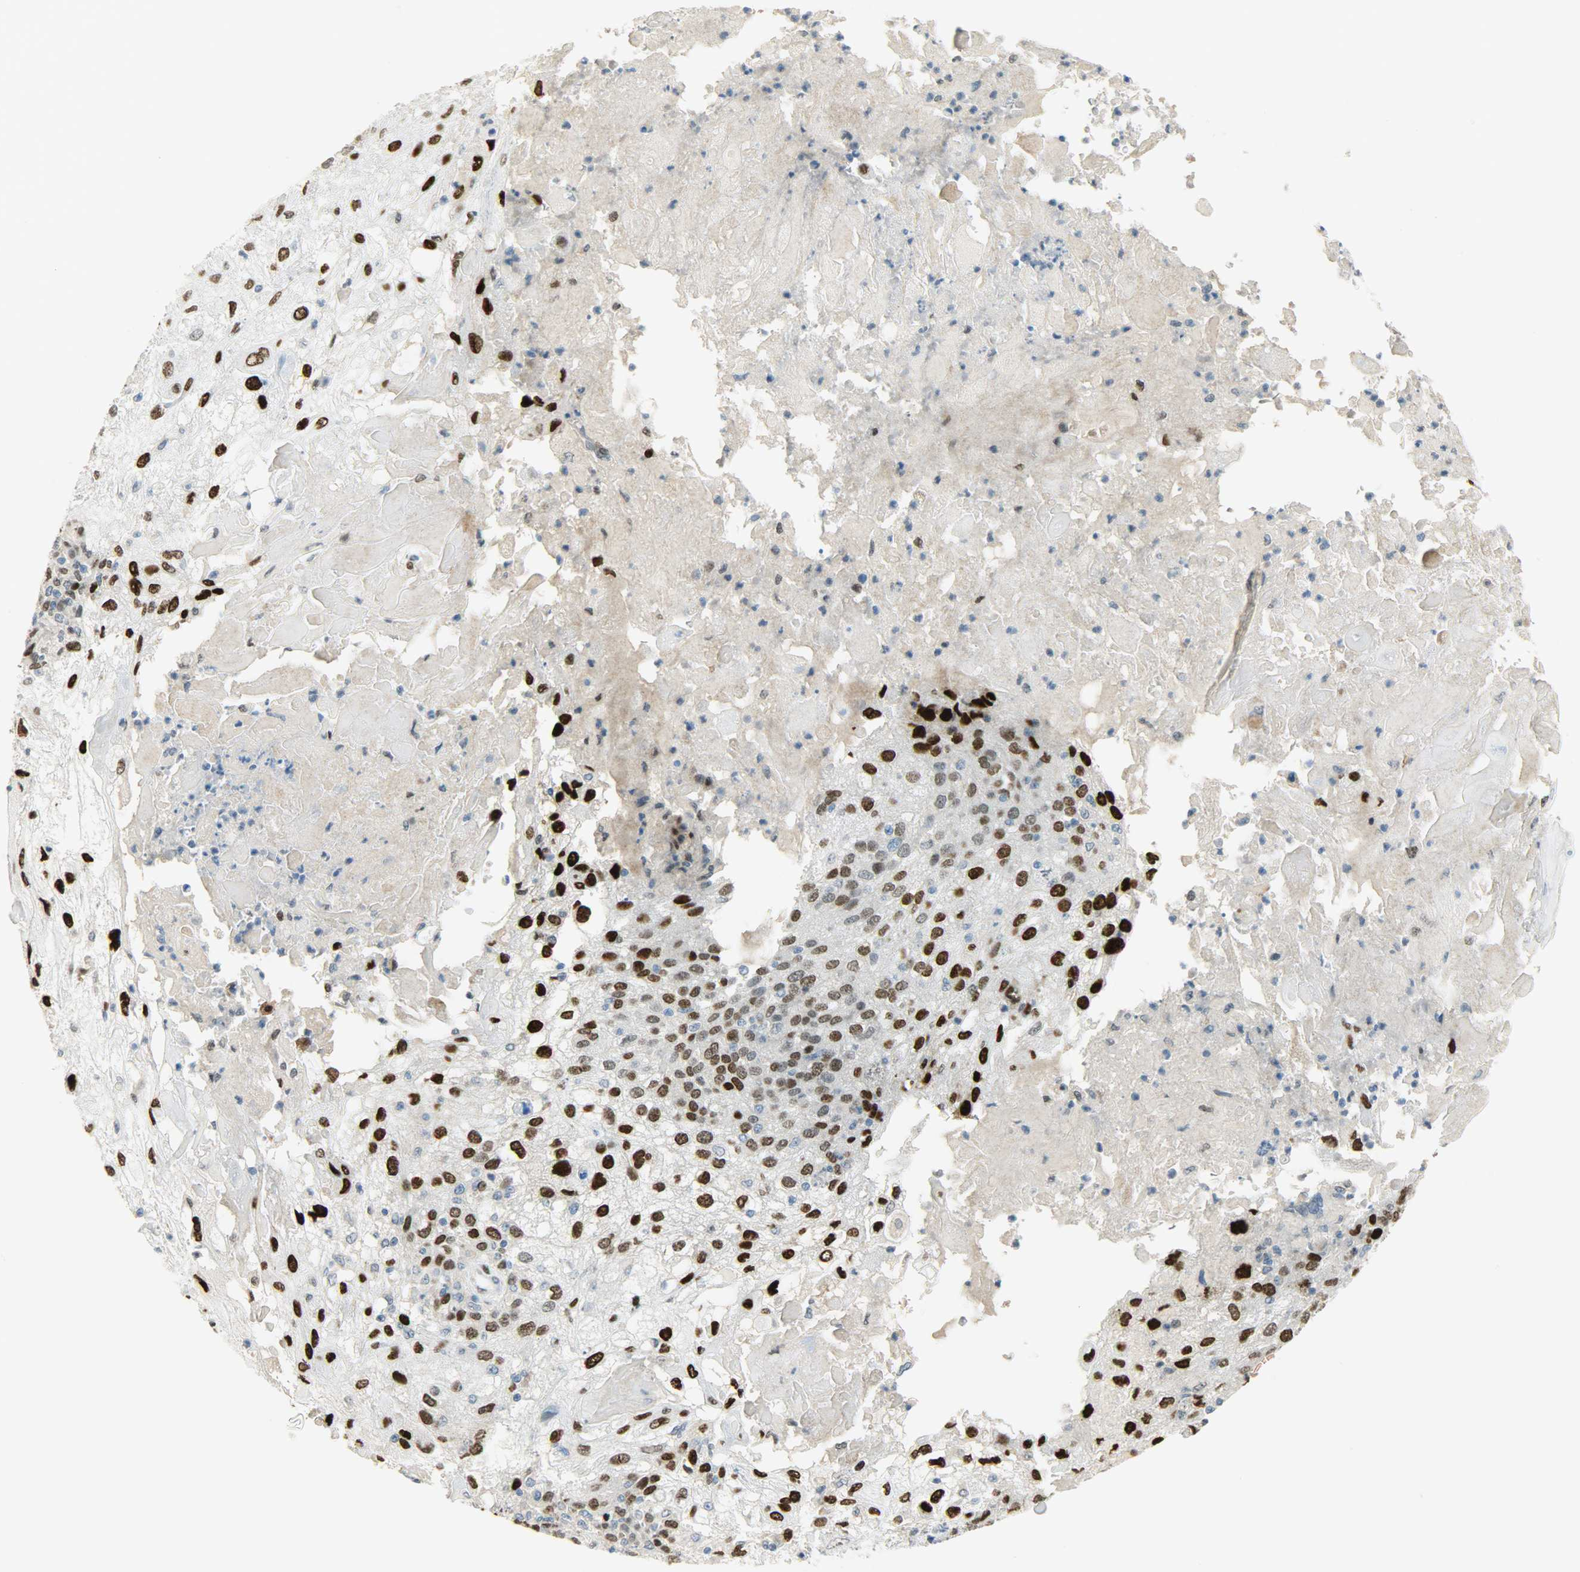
{"staining": {"intensity": "strong", "quantity": ">75%", "location": "nuclear"}, "tissue": "skin cancer", "cell_type": "Tumor cells", "image_type": "cancer", "snomed": [{"axis": "morphology", "description": "Normal tissue, NOS"}, {"axis": "morphology", "description": "Squamous cell carcinoma, NOS"}, {"axis": "topography", "description": "Skin"}], "caption": "Human squamous cell carcinoma (skin) stained for a protein (brown) exhibits strong nuclear positive positivity in about >75% of tumor cells.", "gene": "JUNB", "patient": {"sex": "female", "age": 83}}